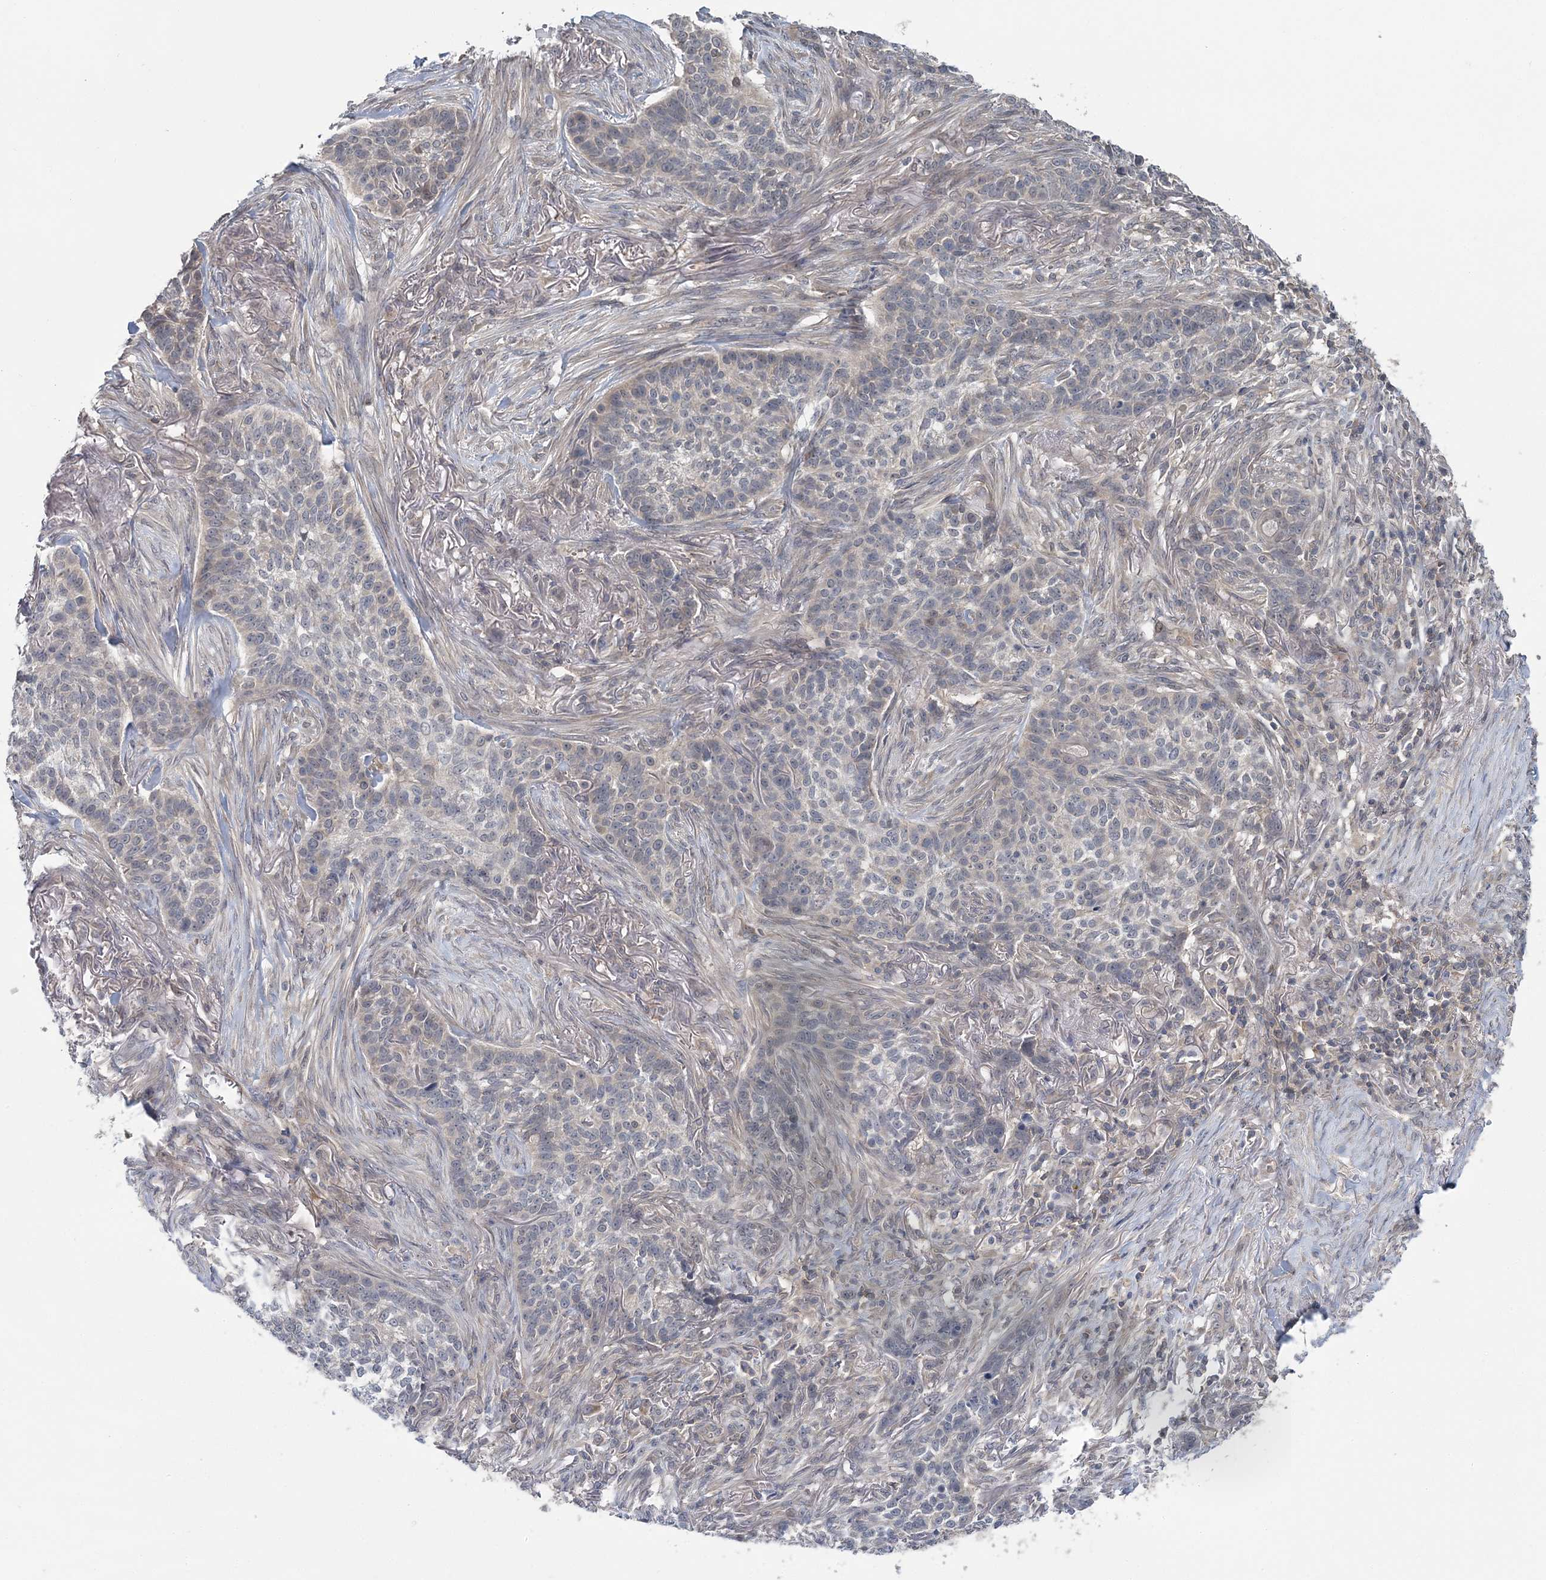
{"staining": {"intensity": "negative", "quantity": "none", "location": "none"}, "tissue": "skin cancer", "cell_type": "Tumor cells", "image_type": "cancer", "snomed": [{"axis": "morphology", "description": "Basal cell carcinoma"}, {"axis": "topography", "description": "Skin"}], "caption": "There is no significant staining in tumor cells of skin cancer.", "gene": "RNF25", "patient": {"sex": "male", "age": 85}}